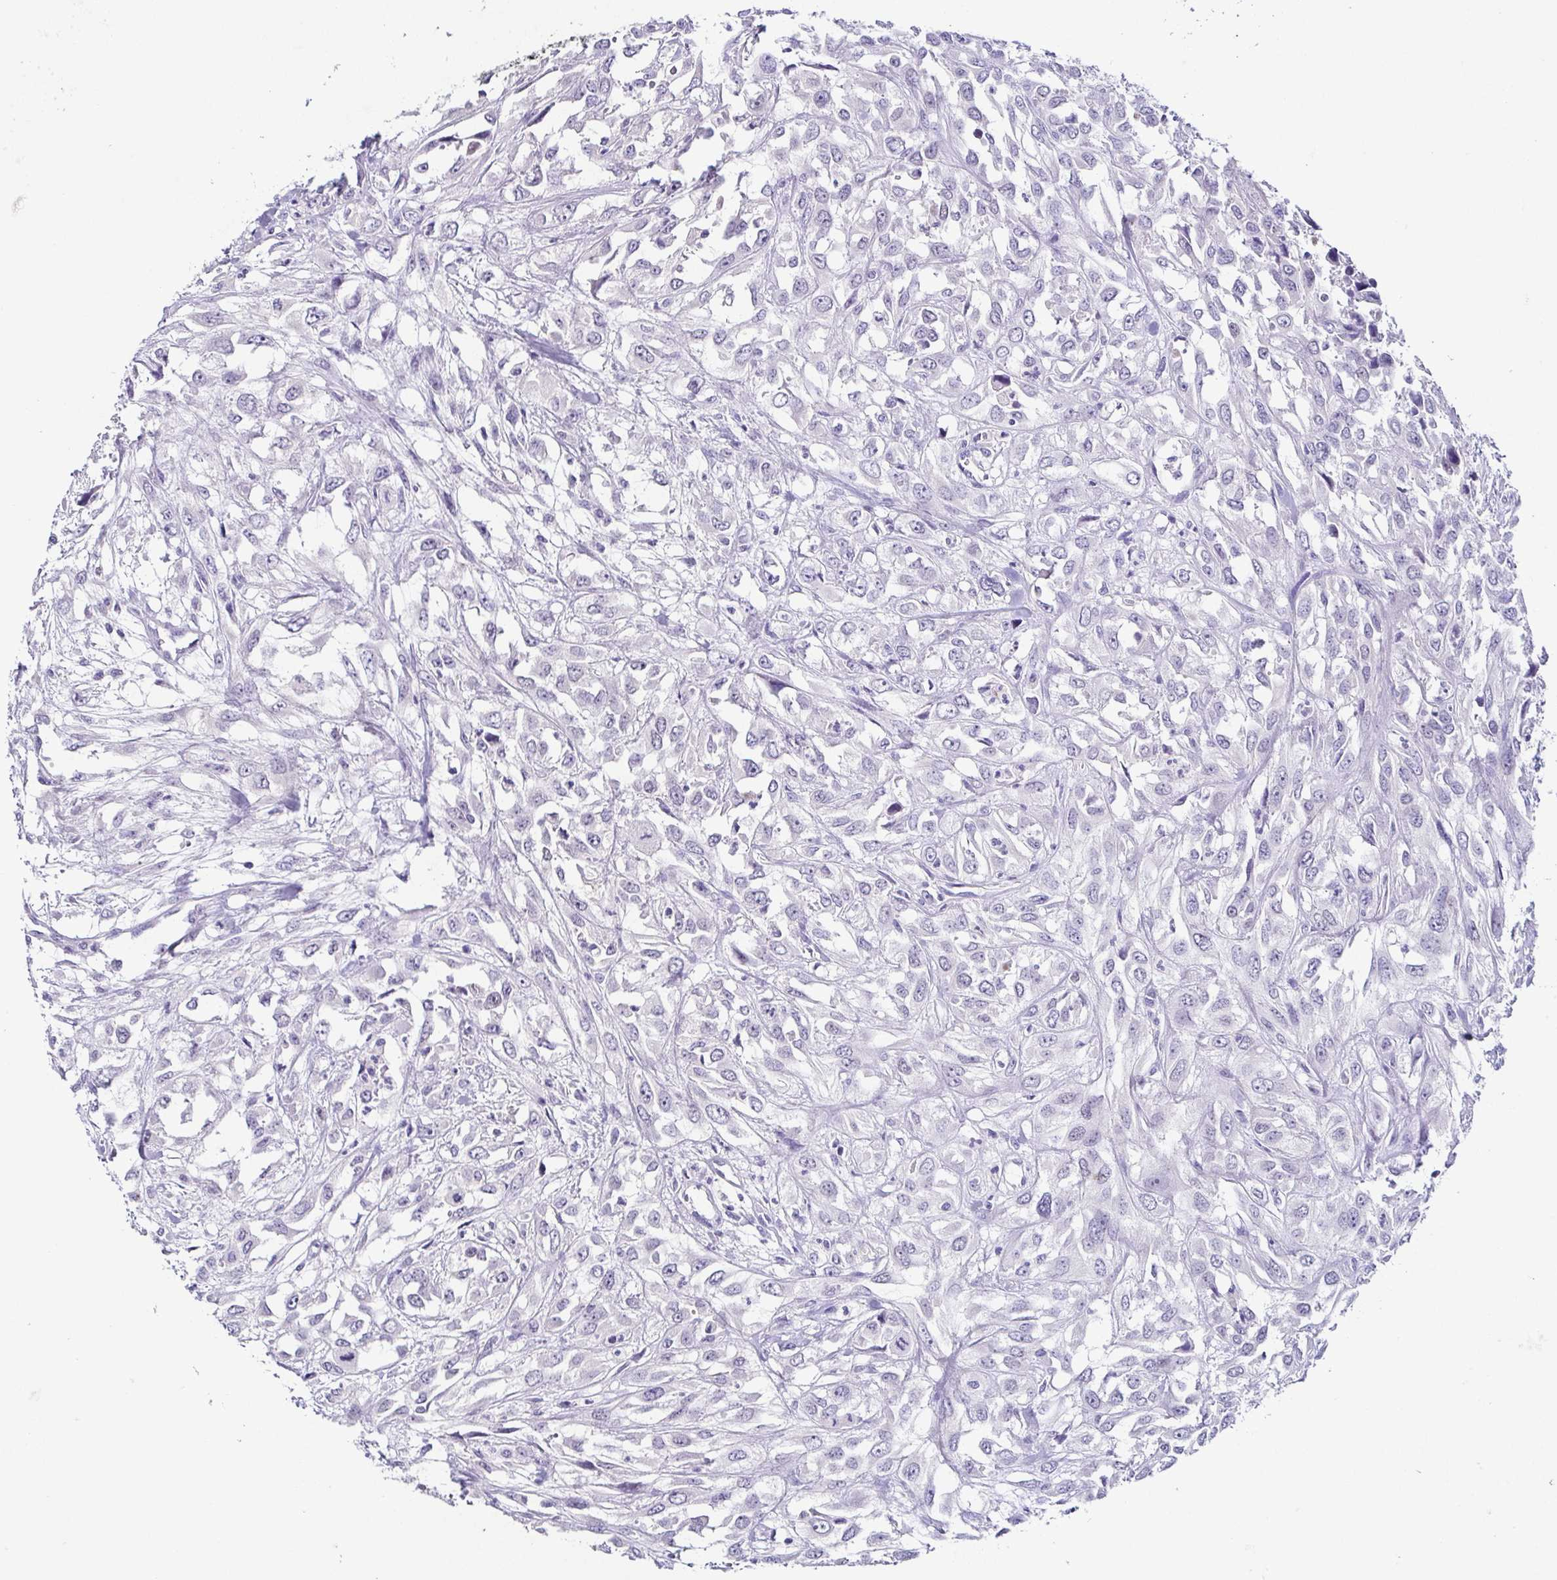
{"staining": {"intensity": "negative", "quantity": "none", "location": "none"}, "tissue": "urothelial cancer", "cell_type": "Tumor cells", "image_type": "cancer", "snomed": [{"axis": "morphology", "description": "Urothelial carcinoma, High grade"}, {"axis": "topography", "description": "Urinary bladder"}], "caption": "Immunohistochemistry (IHC) of human urothelial carcinoma (high-grade) demonstrates no expression in tumor cells. (DAB IHC with hematoxylin counter stain).", "gene": "TP73", "patient": {"sex": "male", "age": 67}}